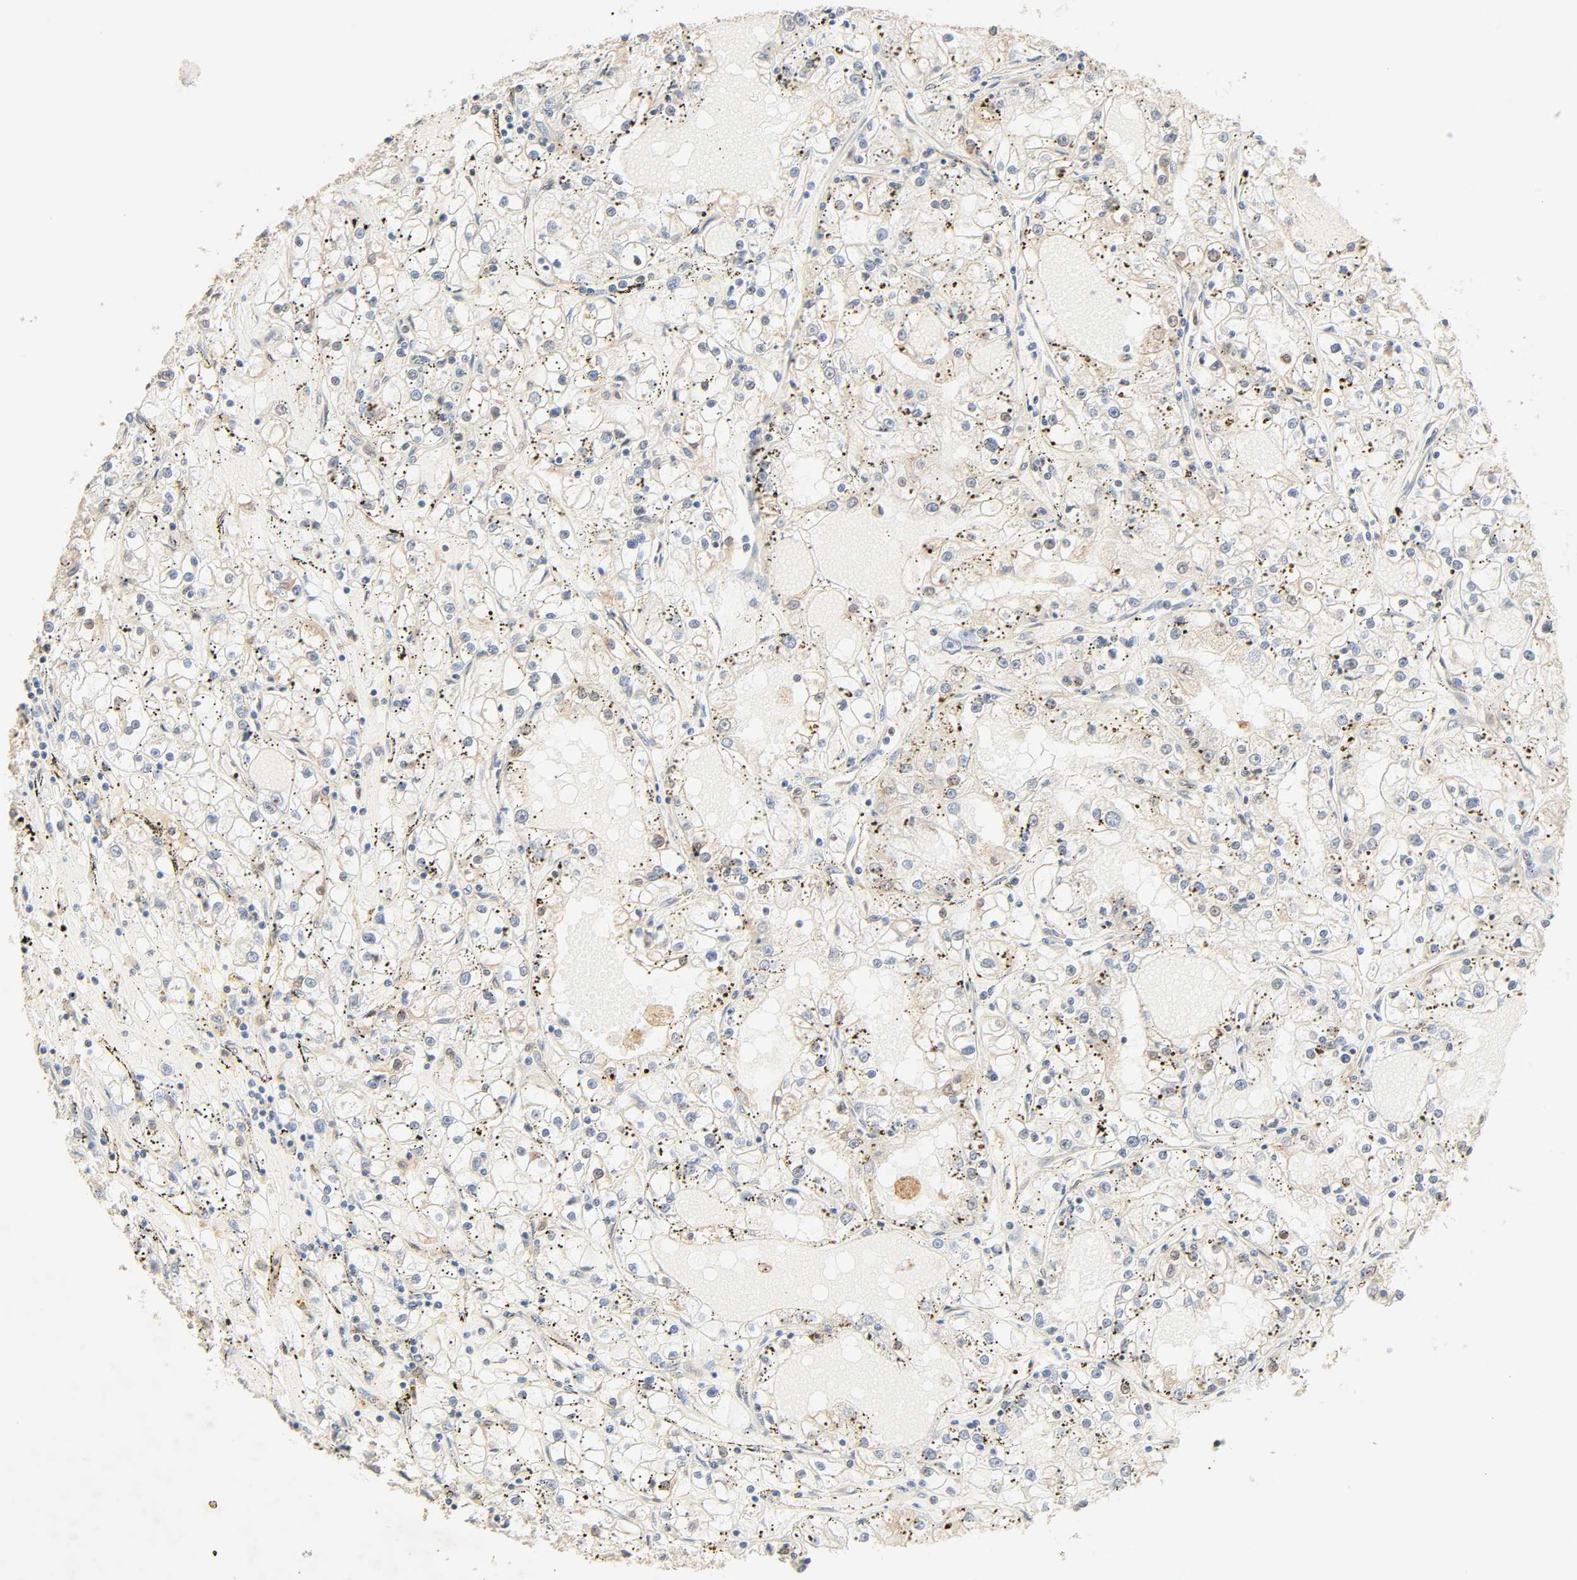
{"staining": {"intensity": "negative", "quantity": "none", "location": "none"}, "tissue": "renal cancer", "cell_type": "Tumor cells", "image_type": "cancer", "snomed": [{"axis": "morphology", "description": "Adenocarcinoma, NOS"}, {"axis": "topography", "description": "Kidney"}], "caption": "The photomicrograph exhibits no staining of tumor cells in renal cancer.", "gene": "CACNA1G", "patient": {"sex": "male", "age": 56}}